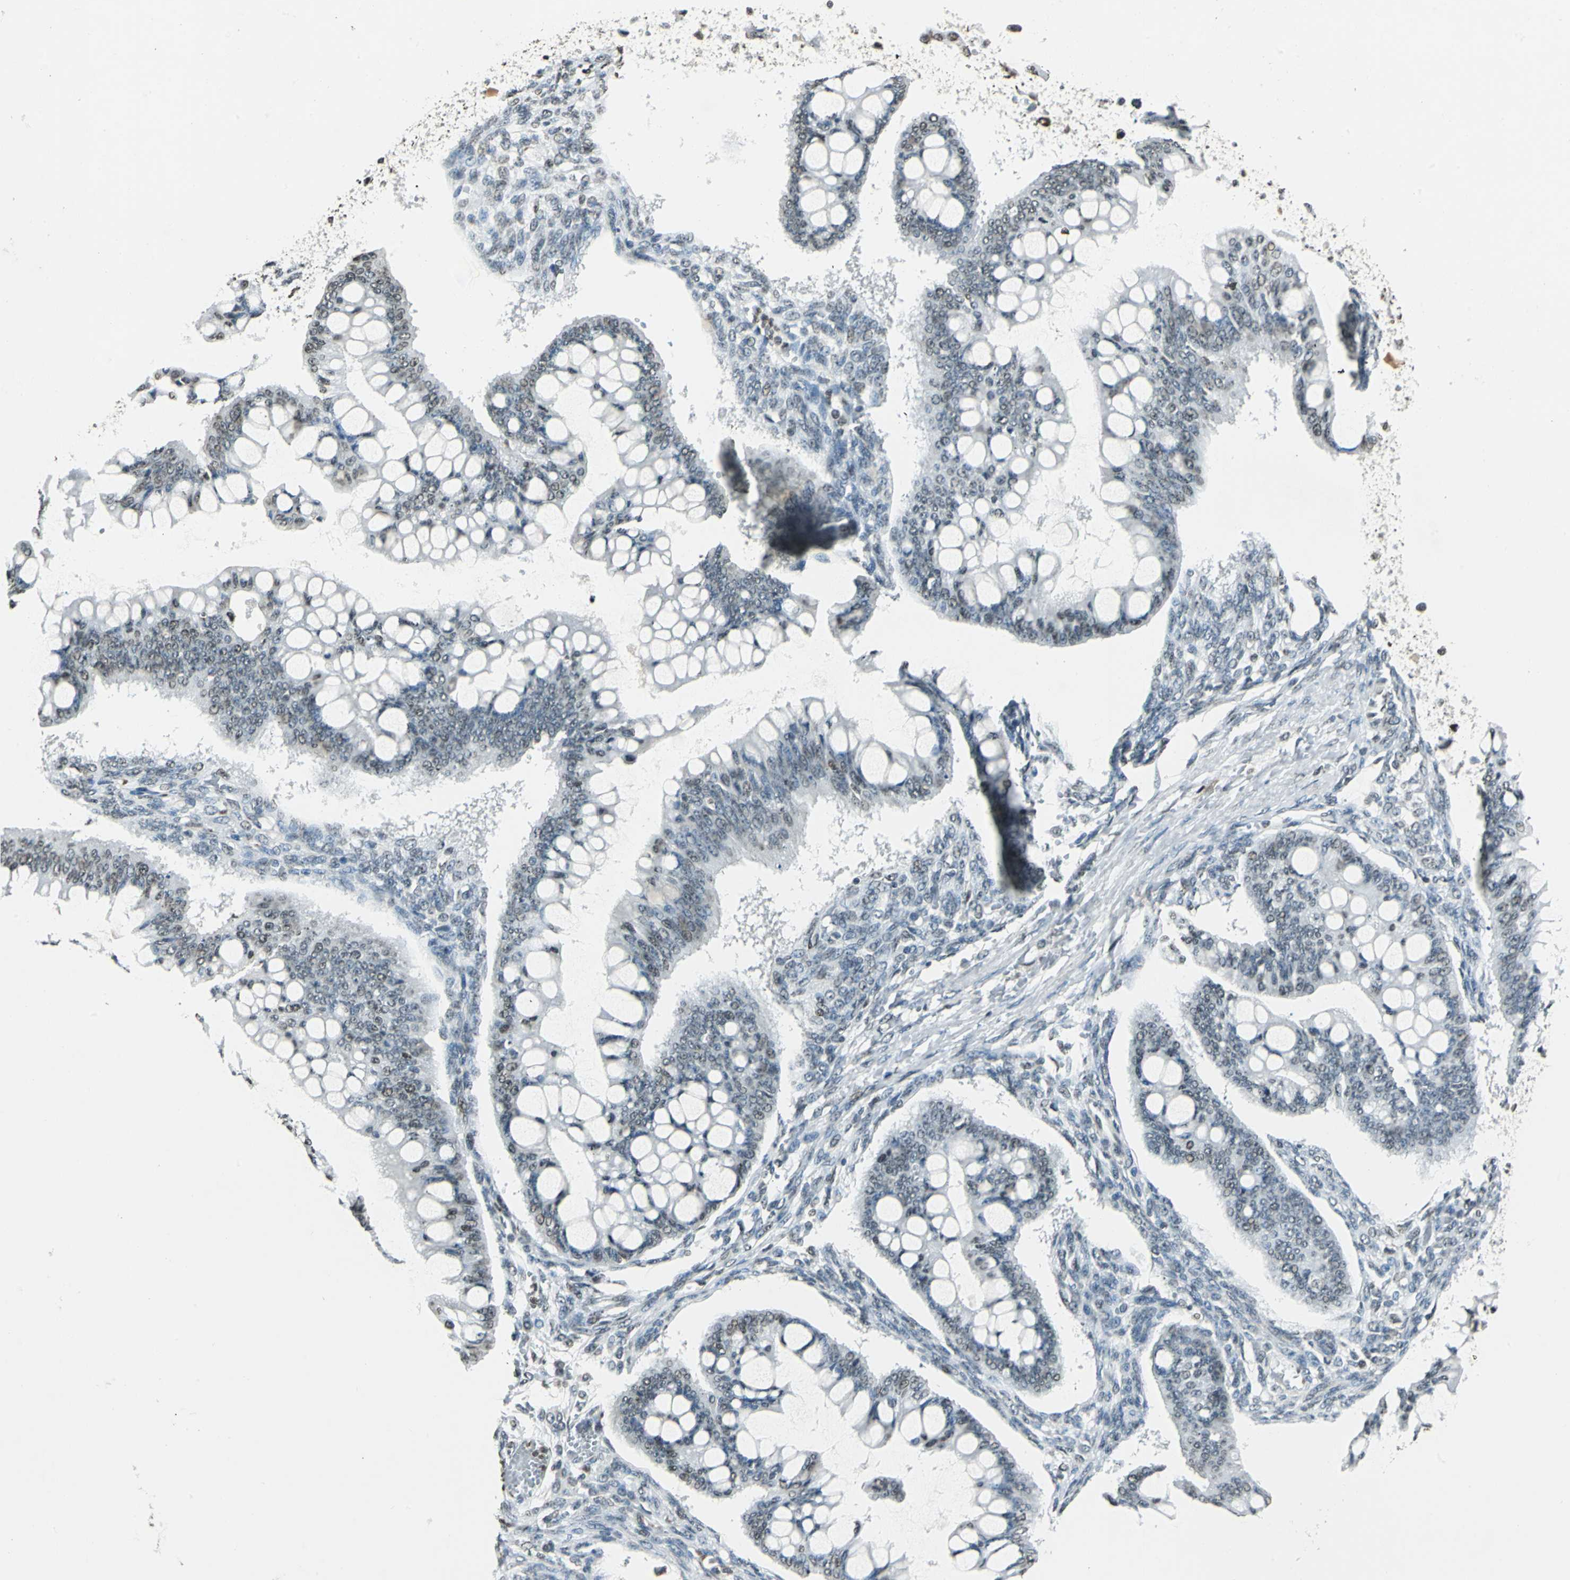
{"staining": {"intensity": "negative", "quantity": "none", "location": "none"}, "tissue": "ovarian cancer", "cell_type": "Tumor cells", "image_type": "cancer", "snomed": [{"axis": "morphology", "description": "Cystadenocarcinoma, mucinous, NOS"}, {"axis": "topography", "description": "Ovary"}], "caption": "Tumor cells are negative for protein expression in human ovarian mucinous cystadenocarcinoma.", "gene": "MCM4", "patient": {"sex": "female", "age": 73}}